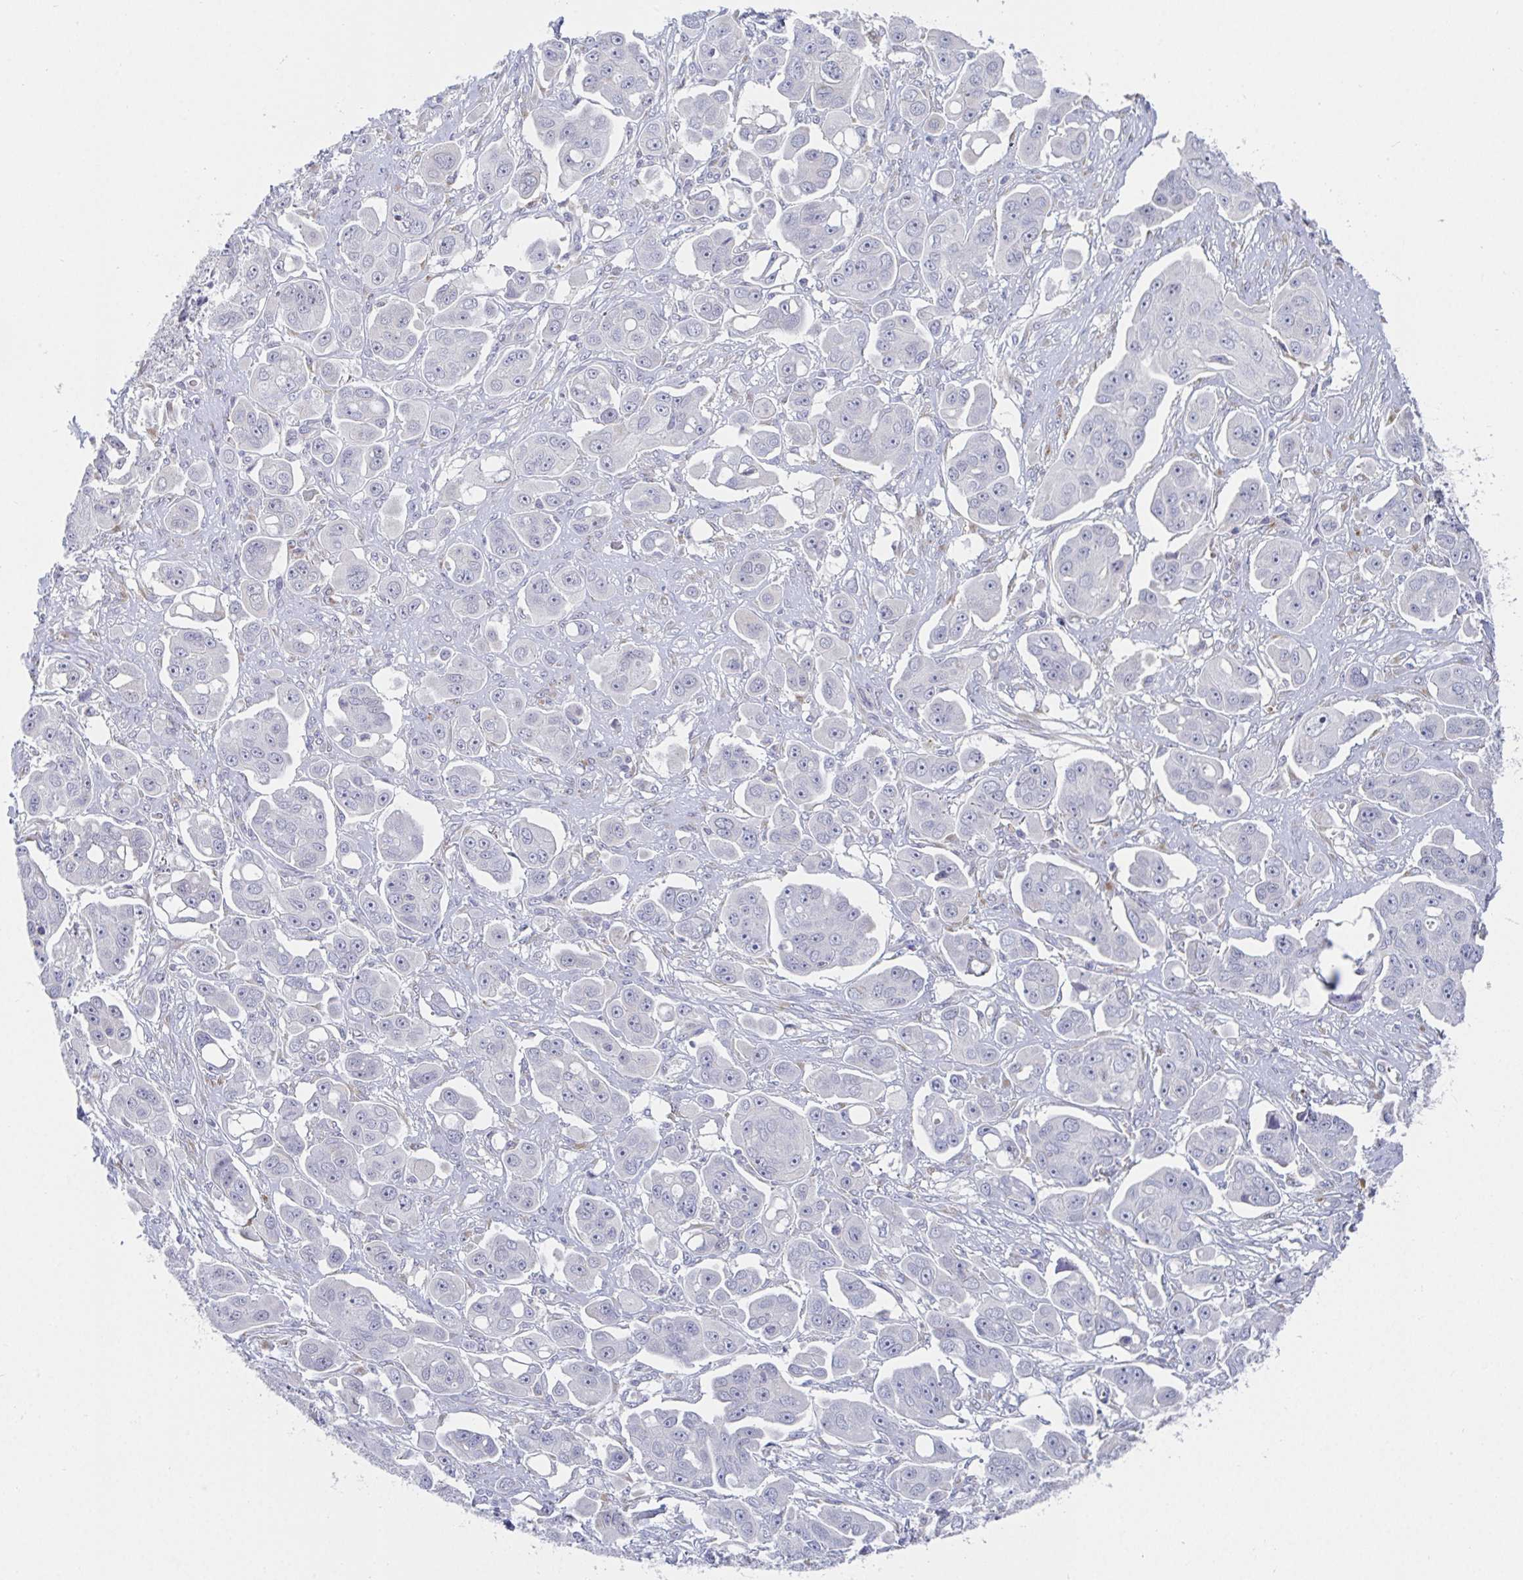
{"staining": {"intensity": "negative", "quantity": "none", "location": "none"}, "tissue": "ovarian cancer", "cell_type": "Tumor cells", "image_type": "cancer", "snomed": [{"axis": "morphology", "description": "Carcinoma, endometroid"}, {"axis": "topography", "description": "Ovary"}], "caption": "Endometroid carcinoma (ovarian) was stained to show a protein in brown. There is no significant positivity in tumor cells.", "gene": "TAS2R39", "patient": {"sex": "female", "age": 70}}